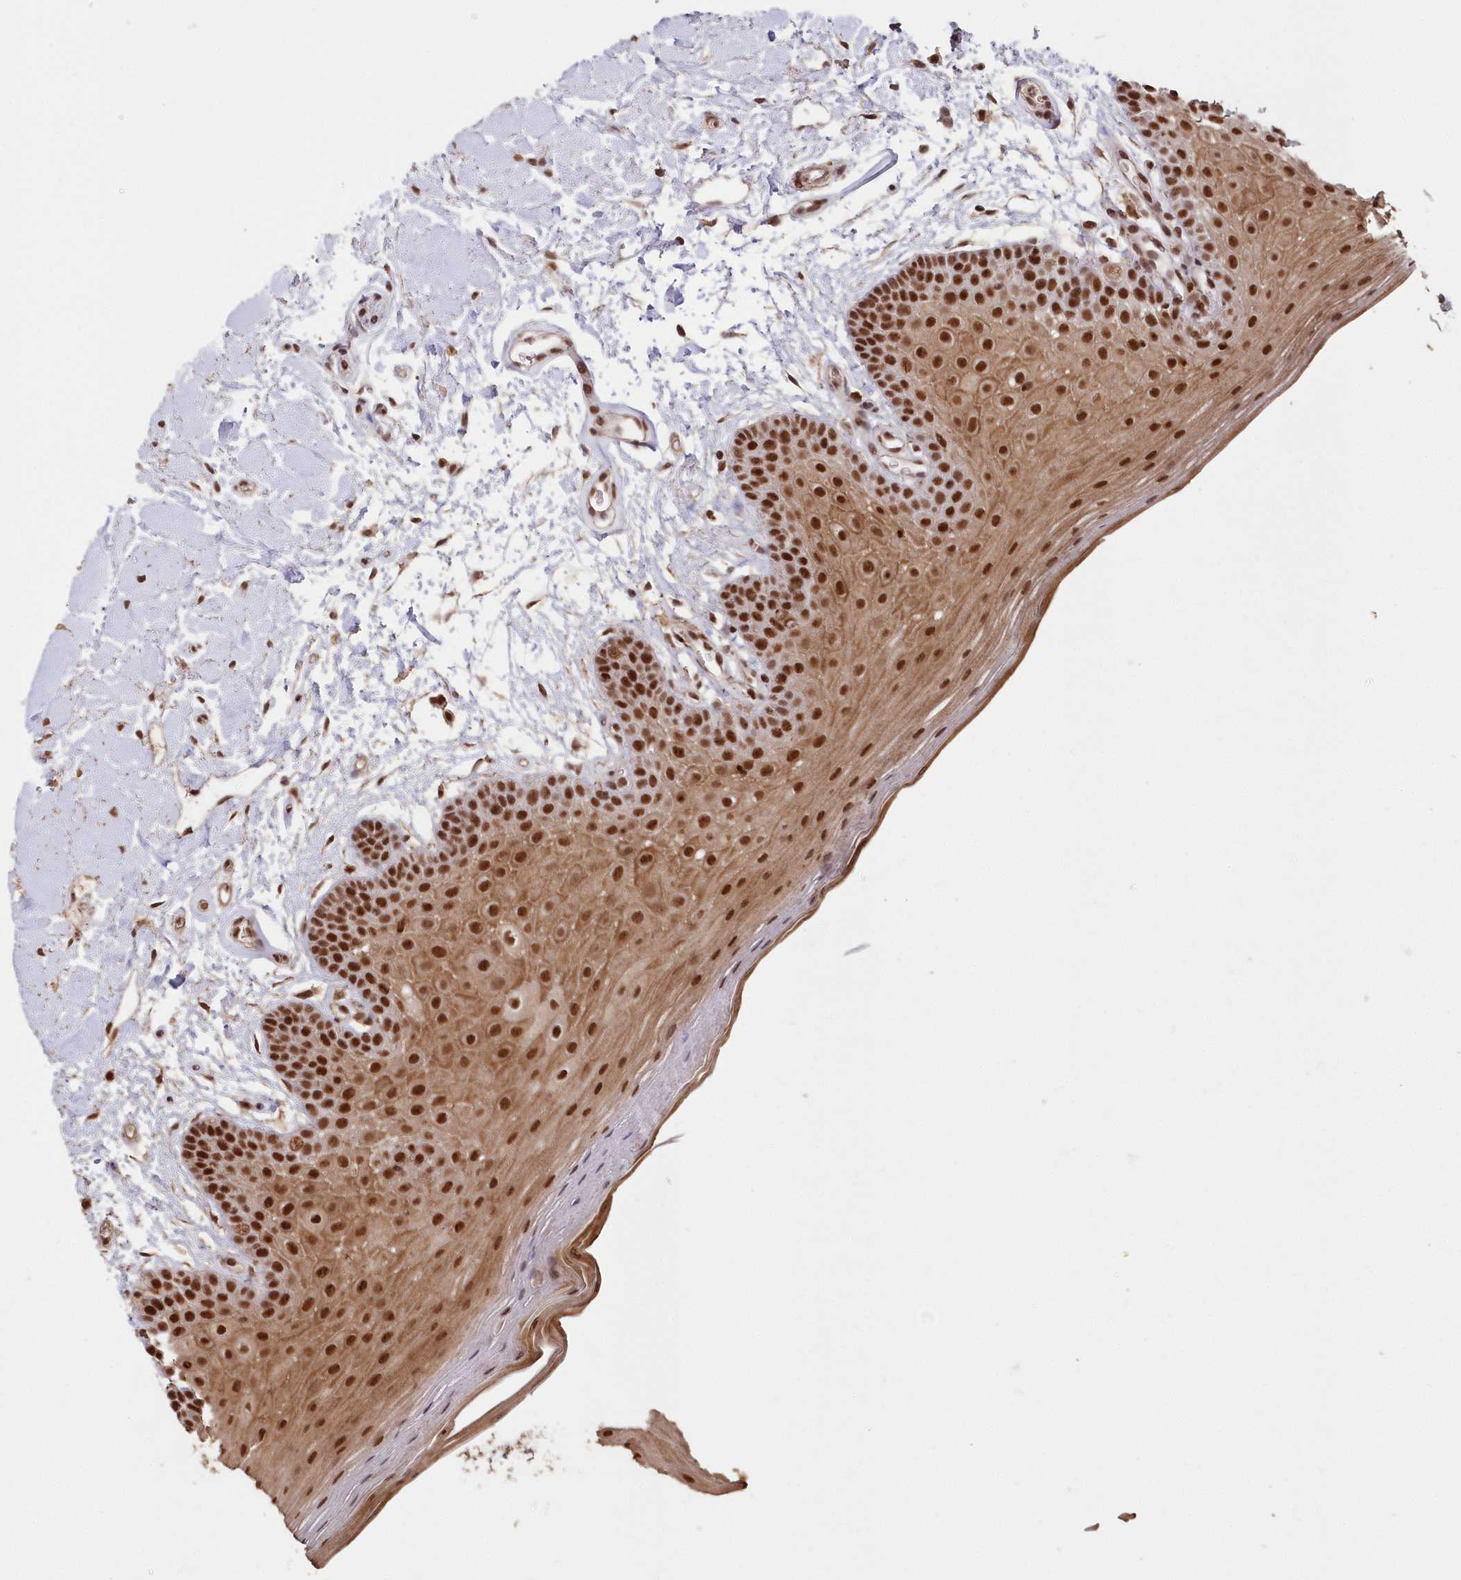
{"staining": {"intensity": "strong", "quantity": ">75%", "location": "cytoplasmic/membranous,nuclear"}, "tissue": "oral mucosa", "cell_type": "Squamous epithelial cells", "image_type": "normal", "snomed": [{"axis": "morphology", "description": "Normal tissue, NOS"}, {"axis": "topography", "description": "Oral tissue"}], "caption": "Protein expression analysis of unremarkable oral mucosa demonstrates strong cytoplasmic/membranous,nuclear expression in approximately >75% of squamous epithelial cells. The staining is performed using DAB (3,3'-diaminobenzidine) brown chromogen to label protein expression. The nuclei are counter-stained blue using hematoxylin.", "gene": "PDS5A", "patient": {"sex": "male", "age": 62}}